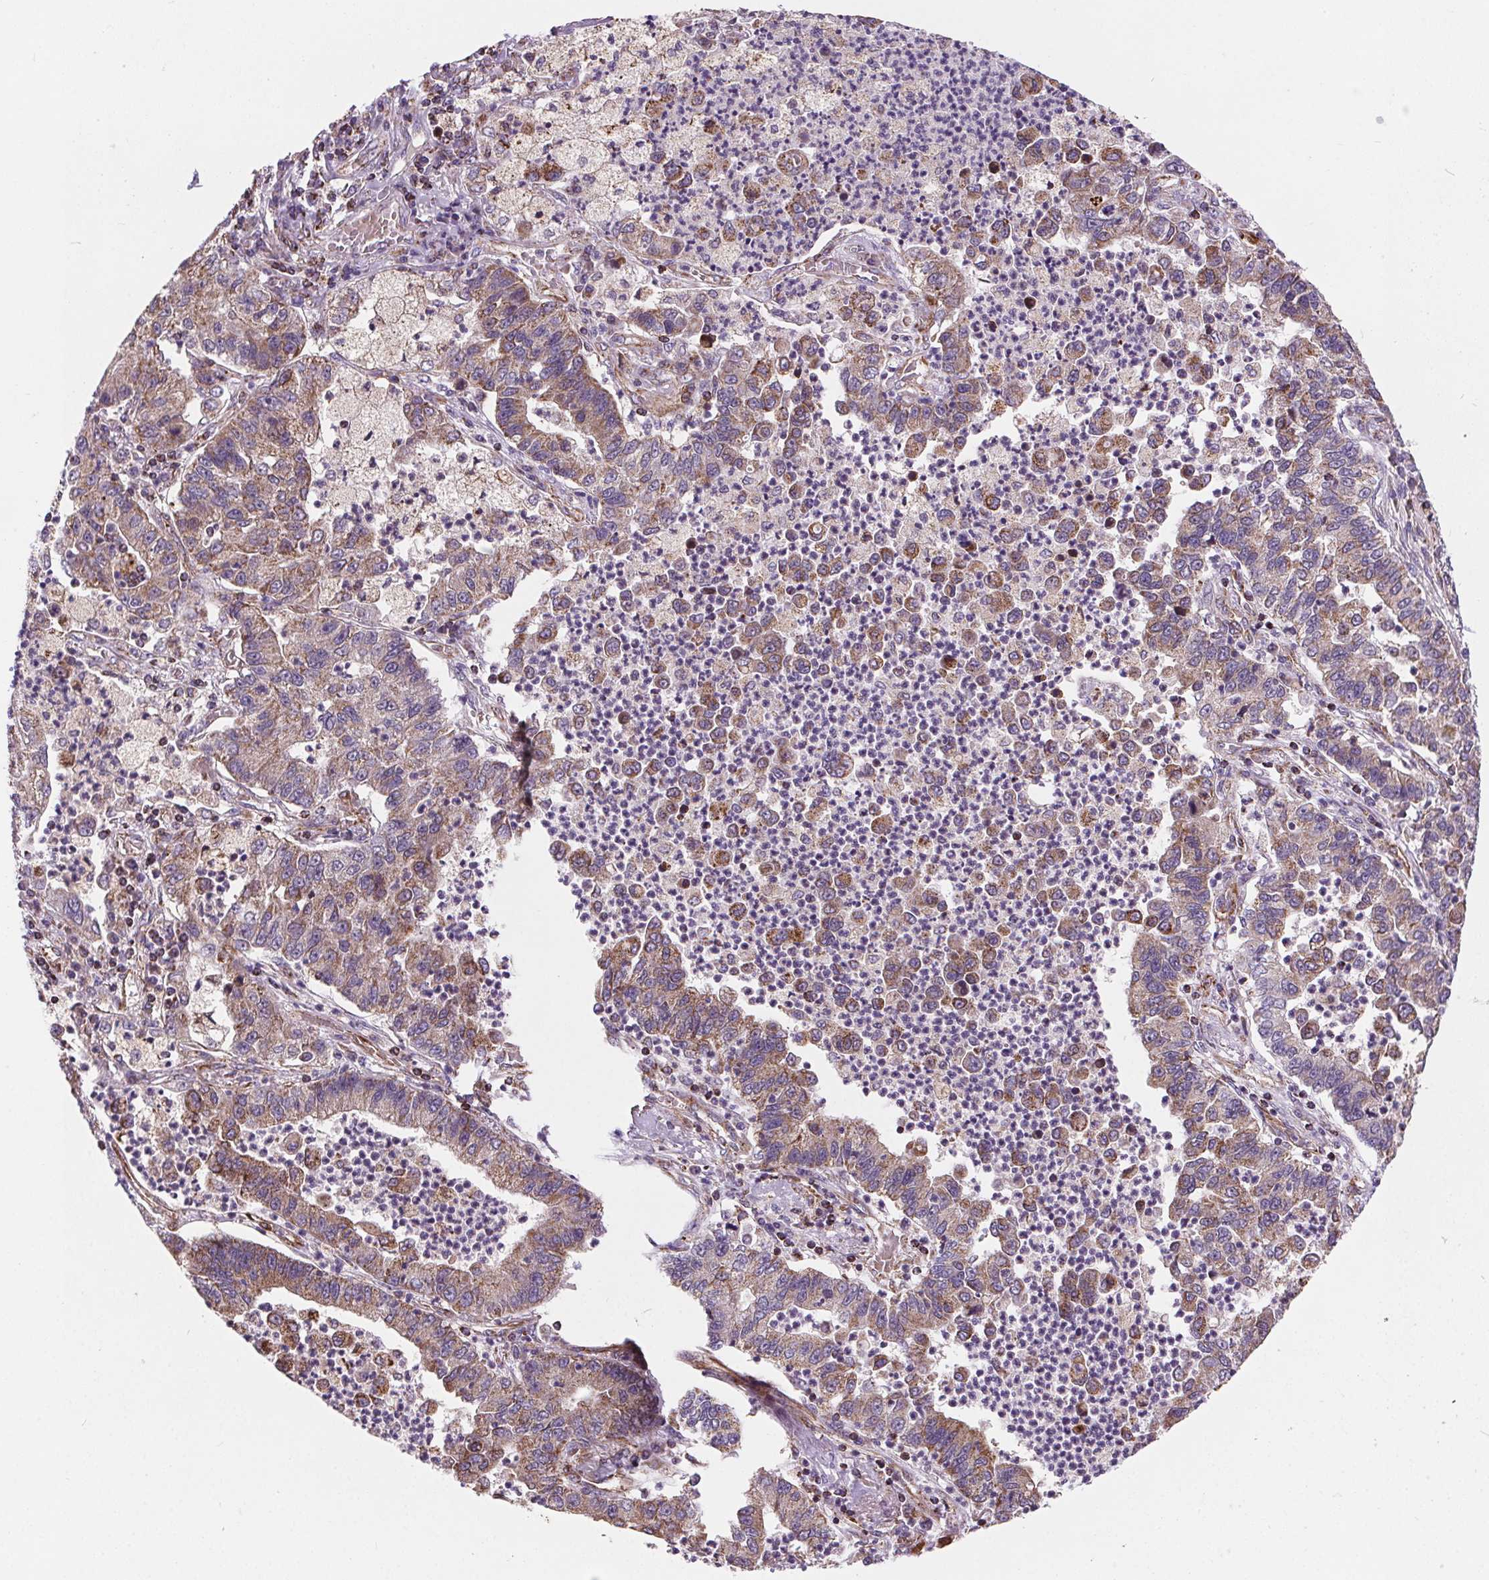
{"staining": {"intensity": "moderate", "quantity": "<25%", "location": "cytoplasmic/membranous"}, "tissue": "lung cancer", "cell_type": "Tumor cells", "image_type": "cancer", "snomed": [{"axis": "morphology", "description": "Adenocarcinoma, NOS"}, {"axis": "topography", "description": "Lung"}], "caption": "Protein staining of lung adenocarcinoma tissue reveals moderate cytoplasmic/membranous positivity in about <25% of tumor cells.", "gene": "GOLT1B", "patient": {"sex": "female", "age": 57}}